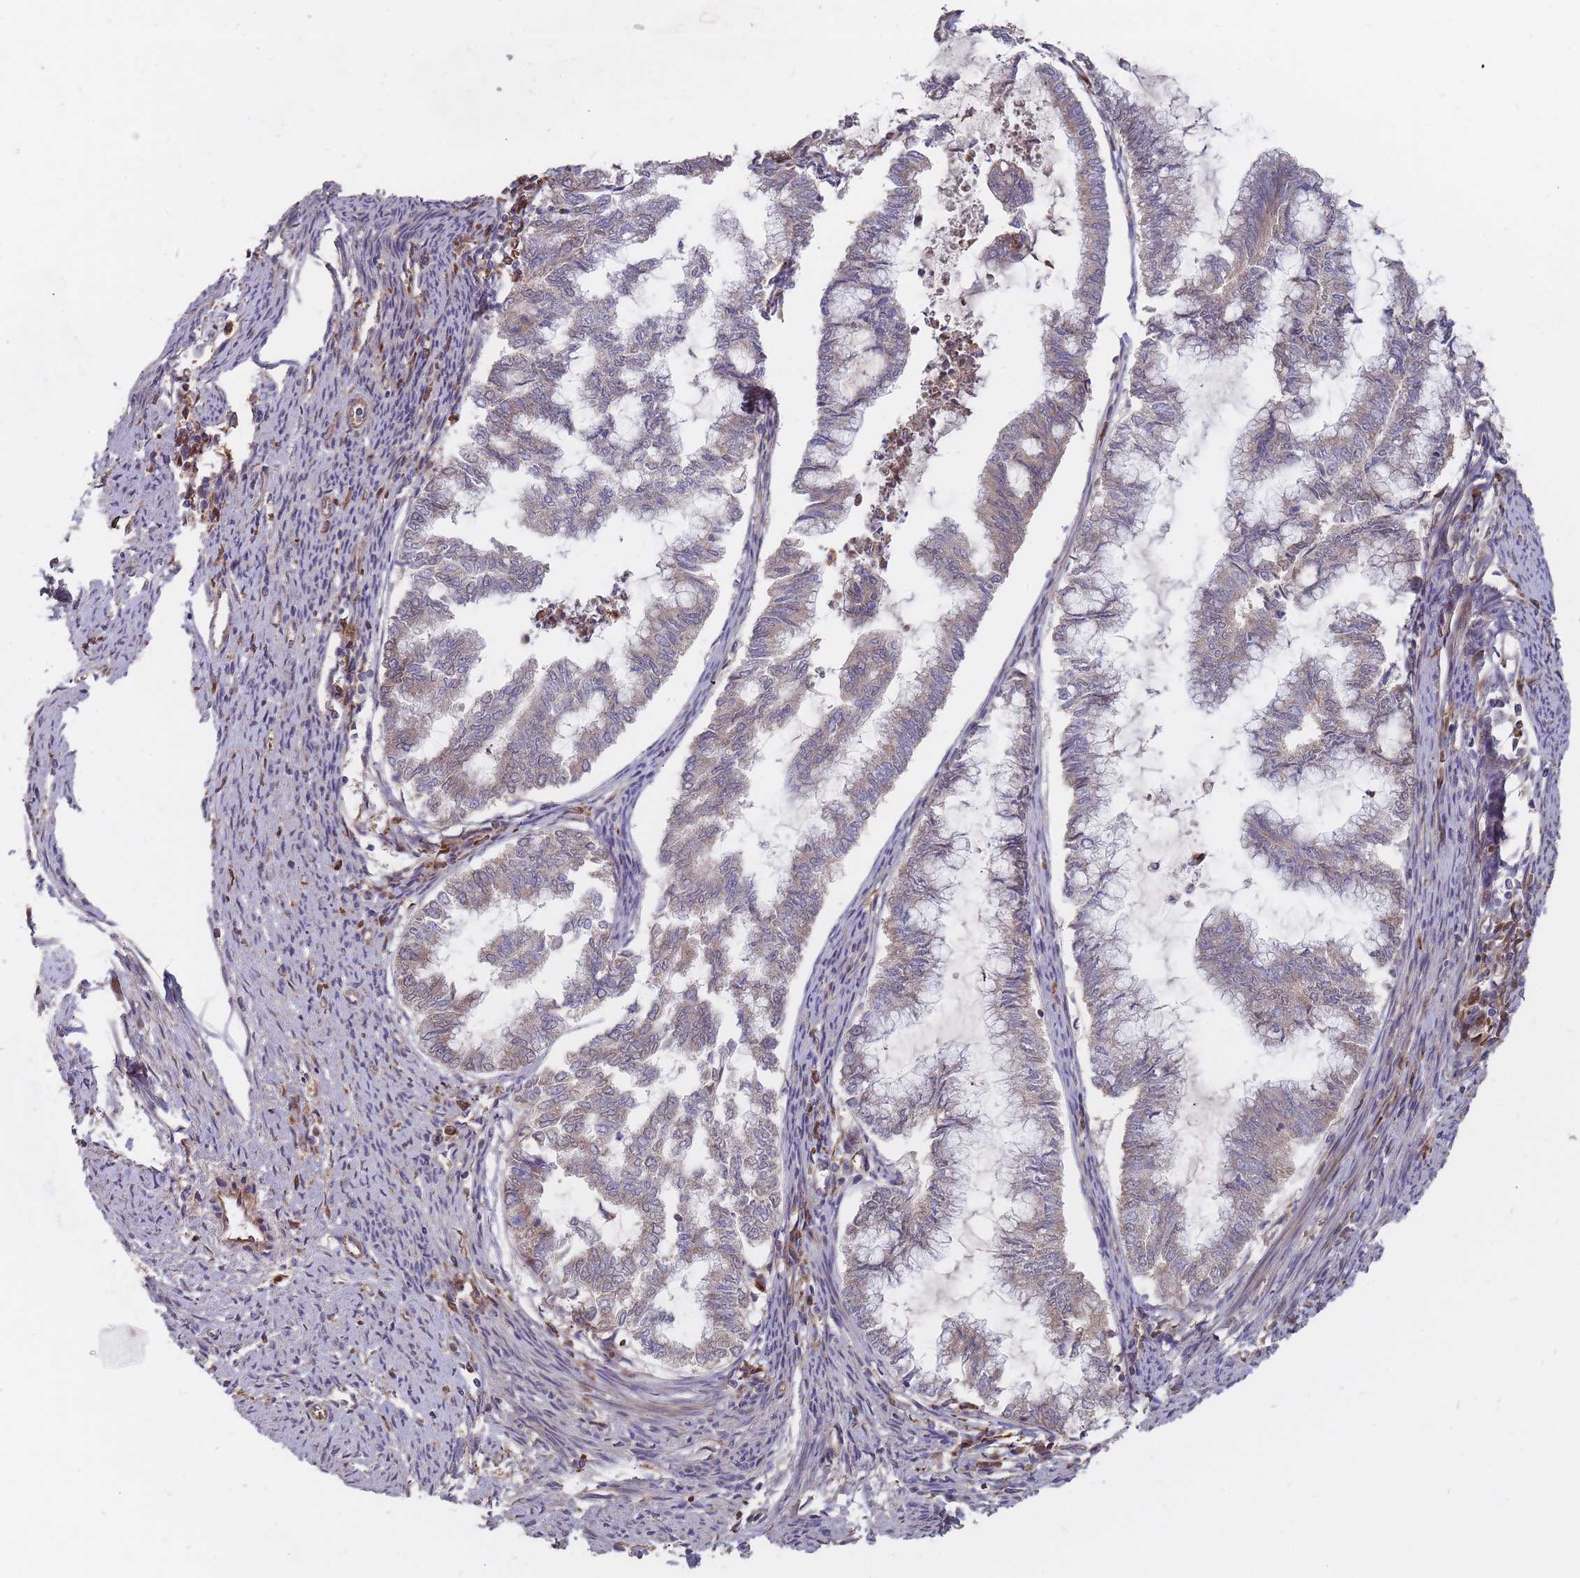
{"staining": {"intensity": "weak", "quantity": "25%-75%", "location": "cytoplasmic/membranous"}, "tissue": "endometrial cancer", "cell_type": "Tumor cells", "image_type": "cancer", "snomed": [{"axis": "morphology", "description": "Adenocarcinoma, NOS"}, {"axis": "topography", "description": "Endometrium"}], "caption": "The photomicrograph shows immunohistochemical staining of endometrial cancer. There is weak cytoplasmic/membranous expression is present in approximately 25%-75% of tumor cells.", "gene": "THSD7B", "patient": {"sex": "female", "age": 79}}